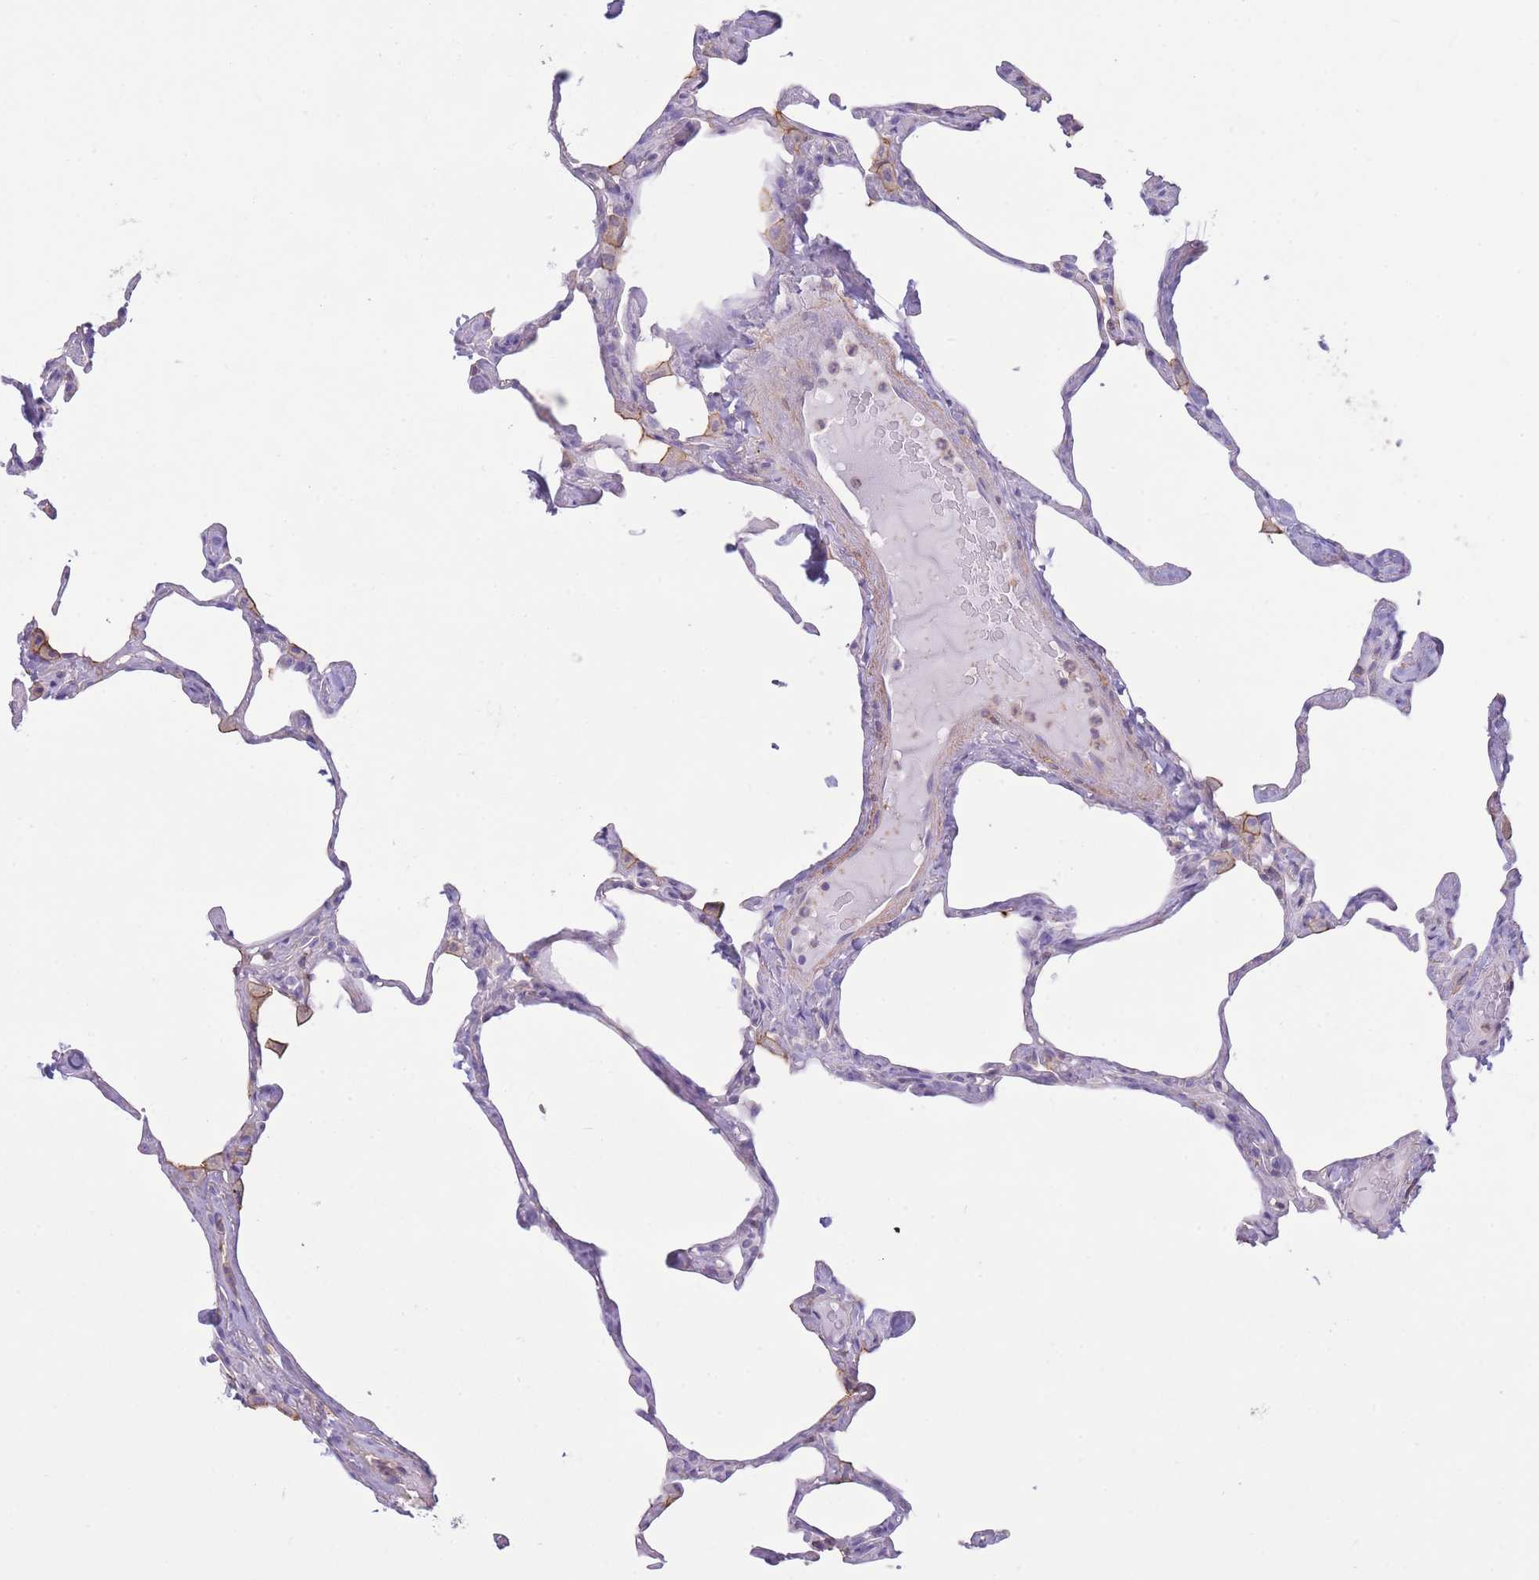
{"staining": {"intensity": "negative", "quantity": "none", "location": "none"}, "tissue": "lung", "cell_type": "Alveolar cells", "image_type": "normal", "snomed": [{"axis": "morphology", "description": "Normal tissue, NOS"}, {"axis": "topography", "description": "Lung"}], "caption": "DAB (3,3'-diaminobenzidine) immunohistochemical staining of unremarkable human lung shows no significant staining in alveolar cells. The staining is performed using DAB (3,3'-diaminobenzidine) brown chromogen with nuclei counter-stained in using hematoxylin.", "gene": "PDHA1", "patient": {"sex": "male", "age": 65}}